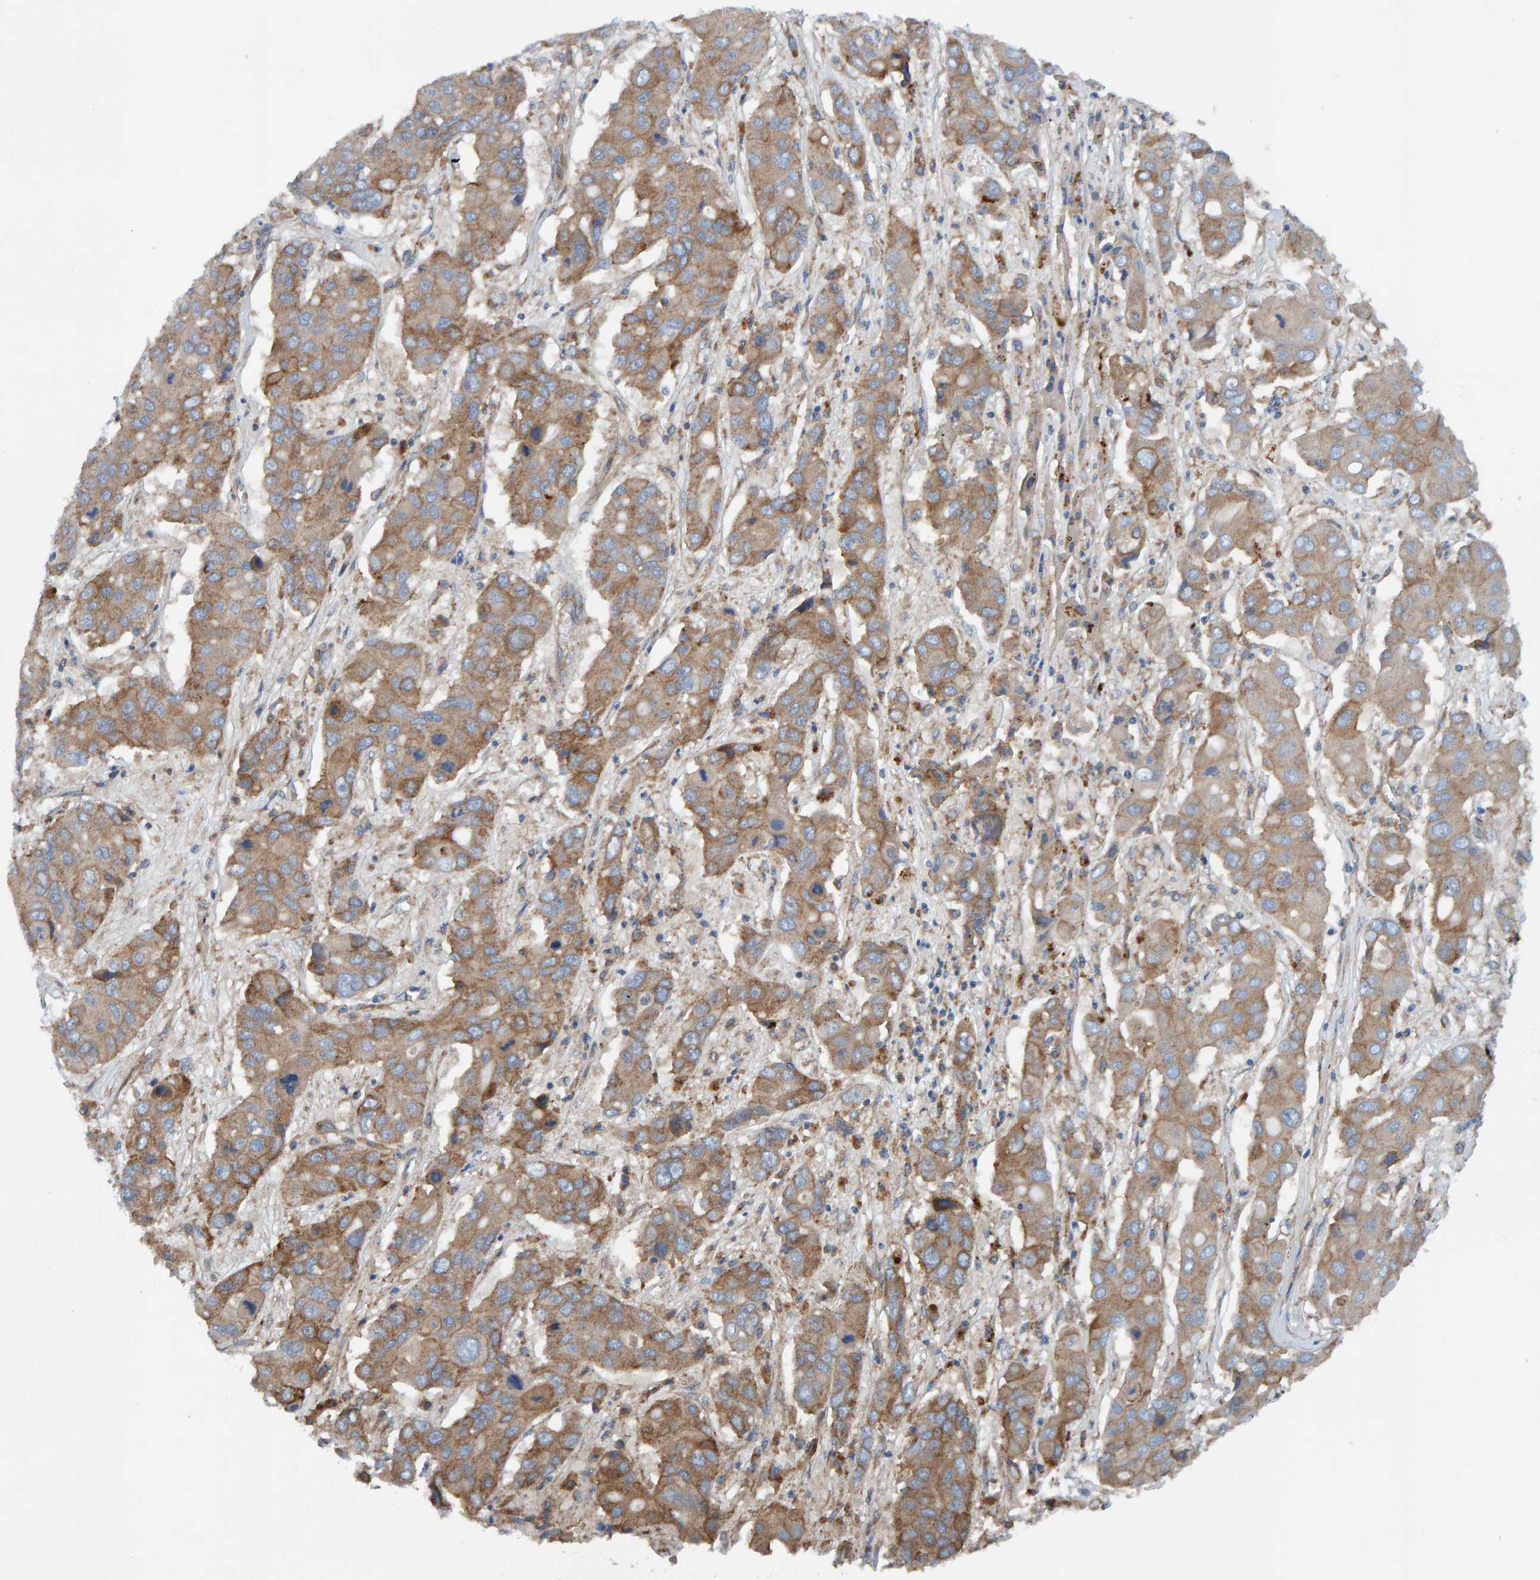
{"staining": {"intensity": "moderate", "quantity": ">75%", "location": "cytoplasmic/membranous"}, "tissue": "liver cancer", "cell_type": "Tumor cells", "image_type": "cancer", "snomed": [{"axis": "morphology", "description": "Cholangiocarcinoma"}, {"axis": "topography", "description": "Liver"}], "caption": "Cholangiocarcinoma (liver) tissue displays moderate cytoplasmic/membranous expression in about >75% of tumor cells", "gene": "MKLN1", "patient": {"sex": "male", "age": 67}}